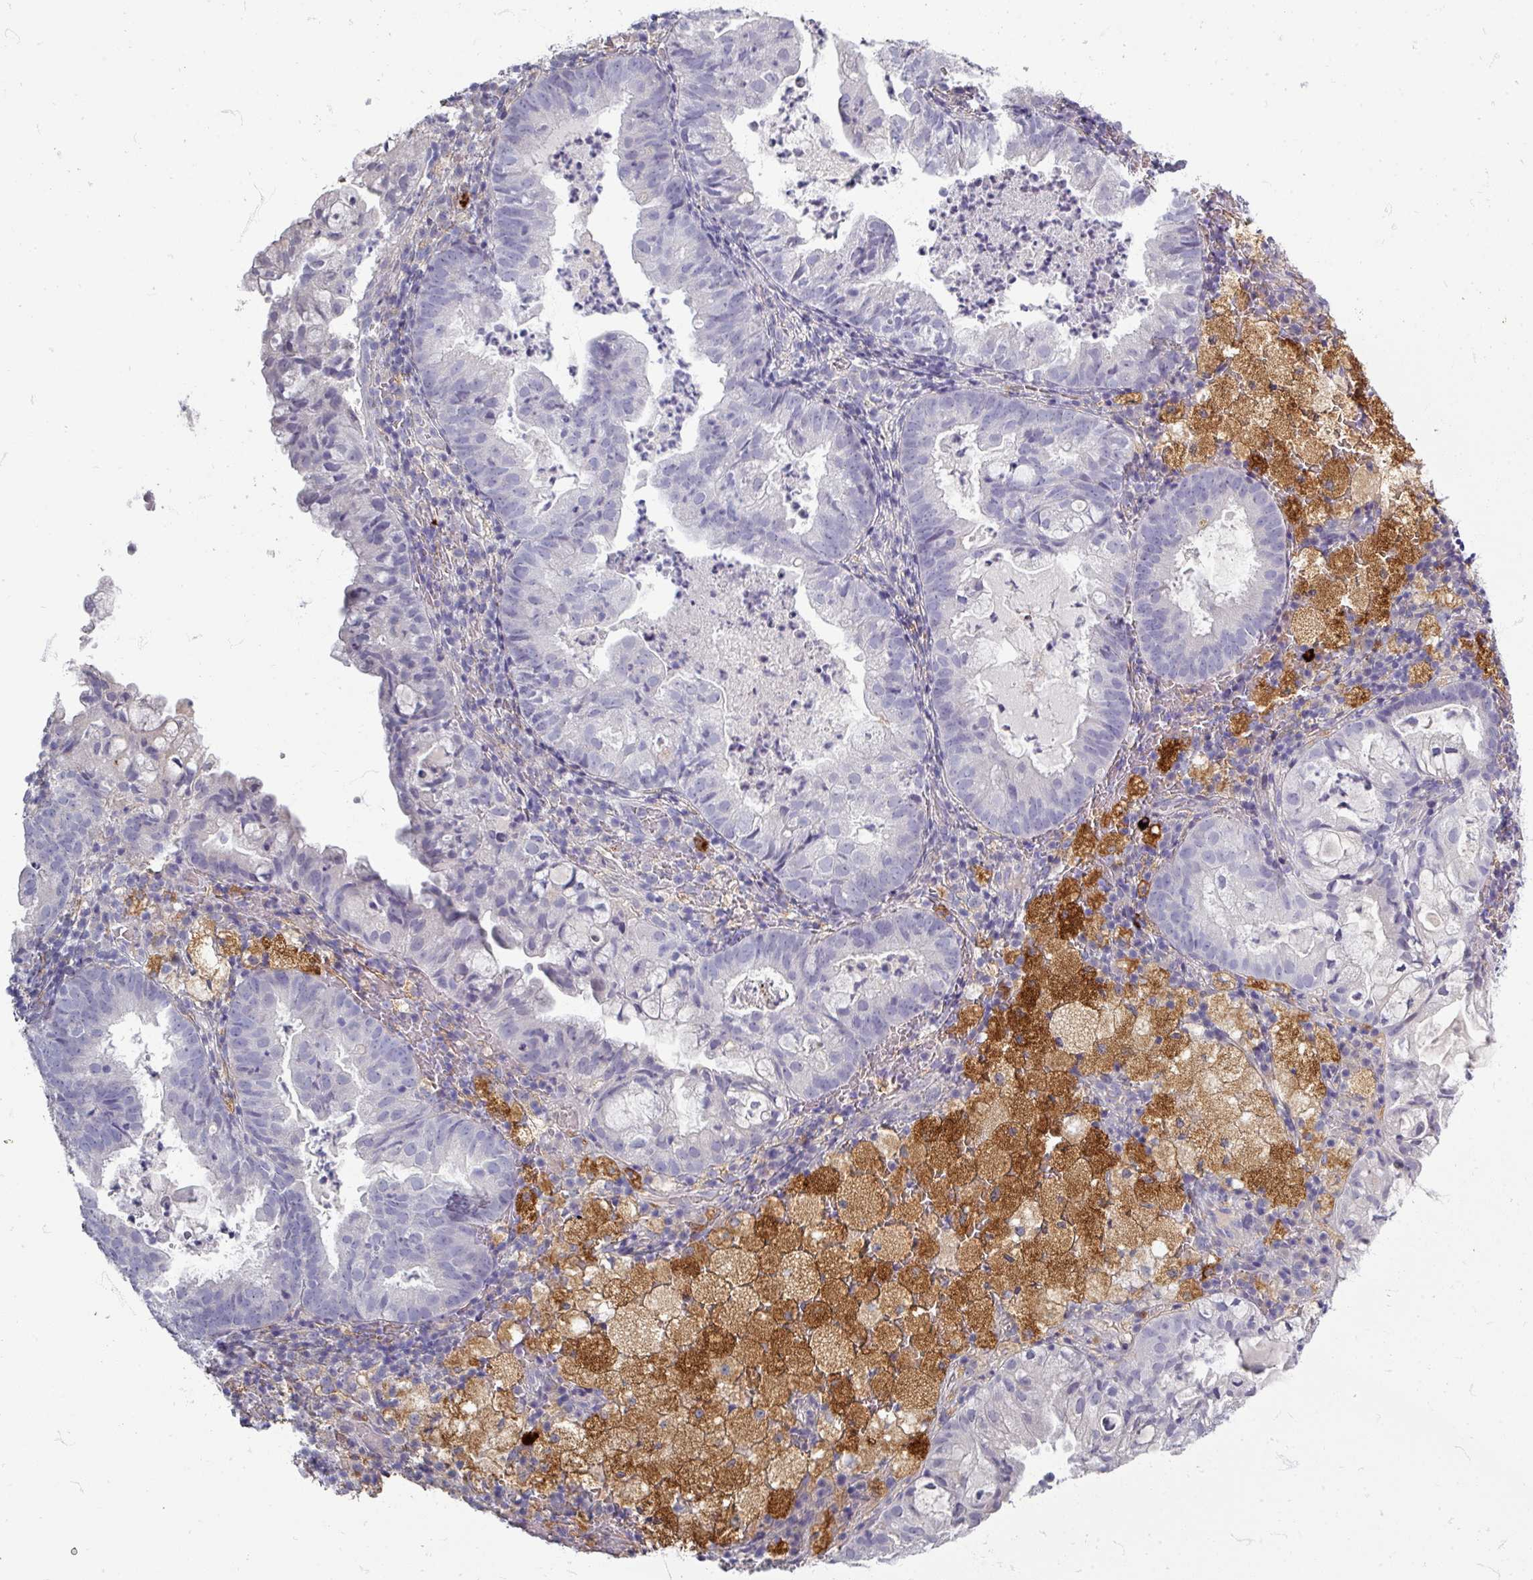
{"staining": {"intensity": "negative", "quantity": "none", "location": "none"}, "tissue": "endometrial cancer", "cell_type": "Tumor cells", "image_type": "cancer", "snomed": [{"axis": "morphology", "description": "Adenocarcinoma, NOS"}, {"axis": "topography", "description": "Endometrium"}], "caption": "Tumor cells show no significant positivity in endometrial cancer.", "gene": "ZNF878", "patient": {"sex": "female", "age": 80}}